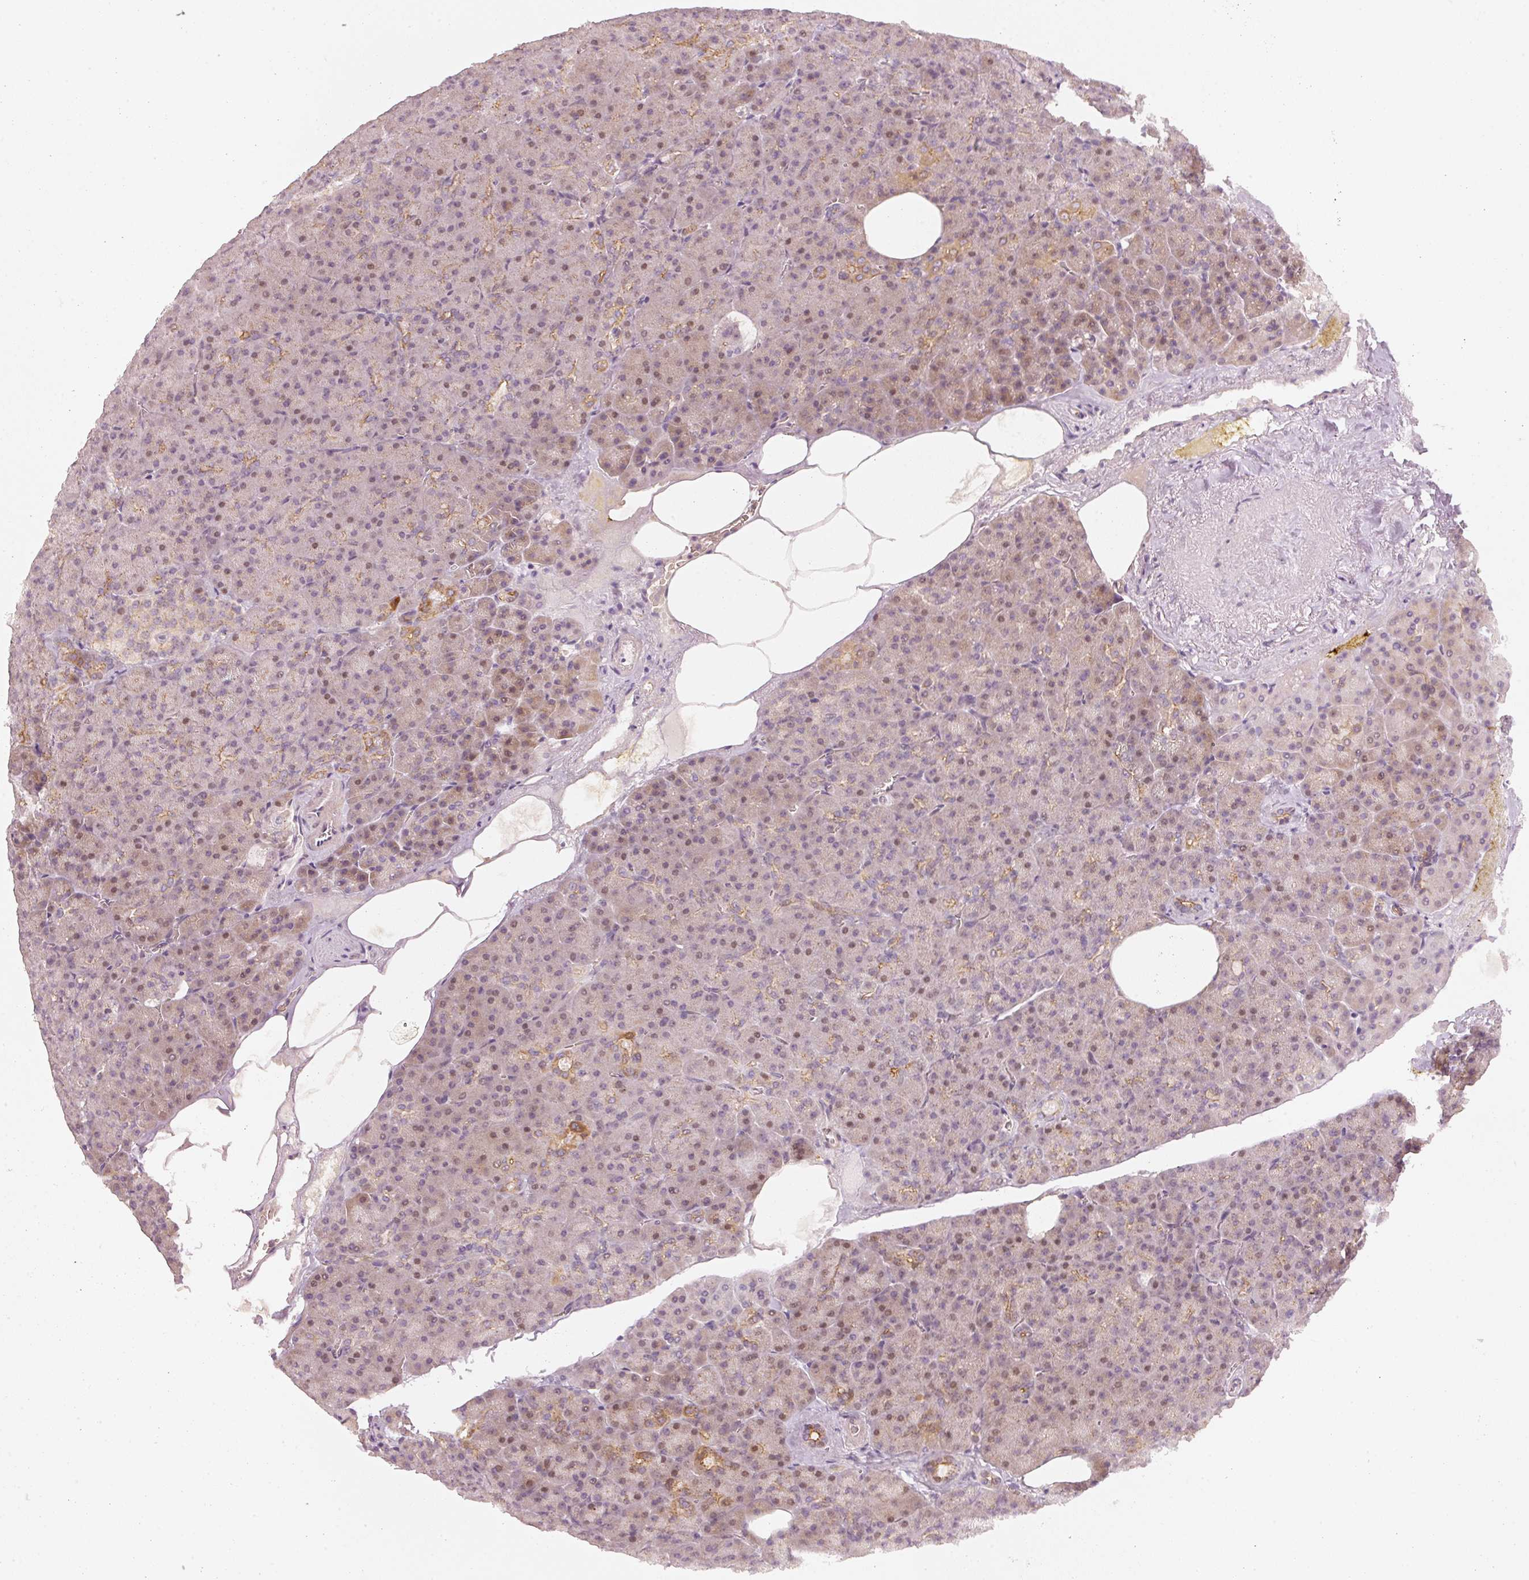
{"staining": {"intensity": "moderate", "quantity": "<25%", "location": "cytoplasmic/membranous,nuclear"}, "tissue": "pancreas", "cell_type": "Exocrine glandular cells", "image_type": "normal", "snomed": [{"axis": "morphology", "description": "Normal tissue, NOS"}, {"axis": "topography", "description": "Pancreas"}], "caption": "Exocrine glandular cells display low levels of moderate cytoplasmic/membranous,nuclear positivity in approximately <25% of cells in normal human pancreas. (IHC, brightfield microscopy, high magnification).", "gene": "DAPP1", "patient": {"sex": "female", "age": 74}}